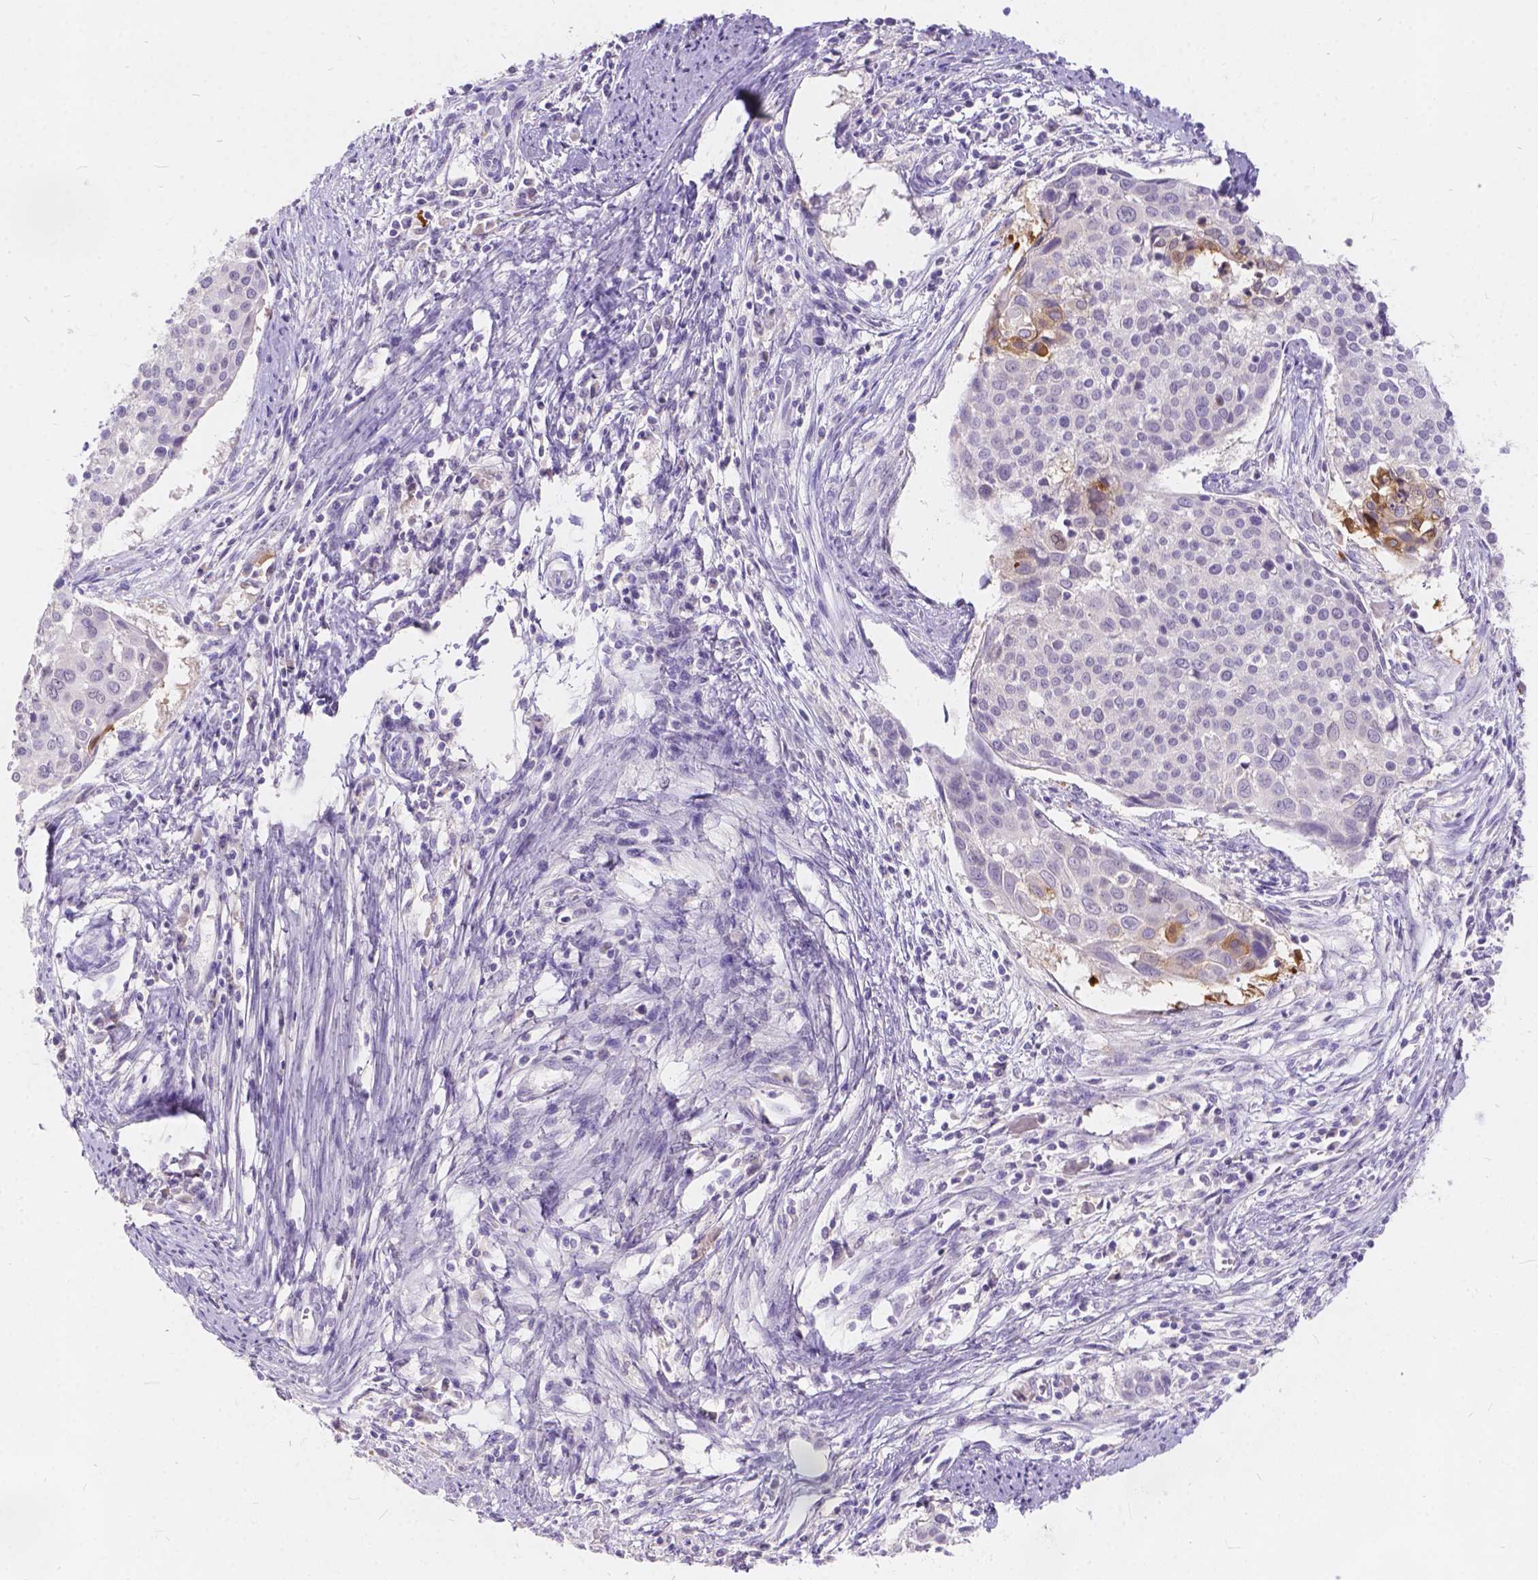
{"staining": {"intensity": "negative", "quantity": "none", "location": "none"}, "tissue": "cervical cancer", "cell_type": "Tumor cells", "image_type": "cancer", "snomed": [{"axis": "morphology", "description": "Squamous cell carcinoma, NOS"}, {"axis": "topography", "description": "Cervix"}], "caption": "An image of squamous cell carcinoma (cervical) stained for a protein demonstrates no brown staining in tumor cells. The staining is performed using DAB brown chromogen with nuclei counter-stained in using hematoxylin.", "gene": "PEX11G", "patient": {"sex": "female", "age": 39}}